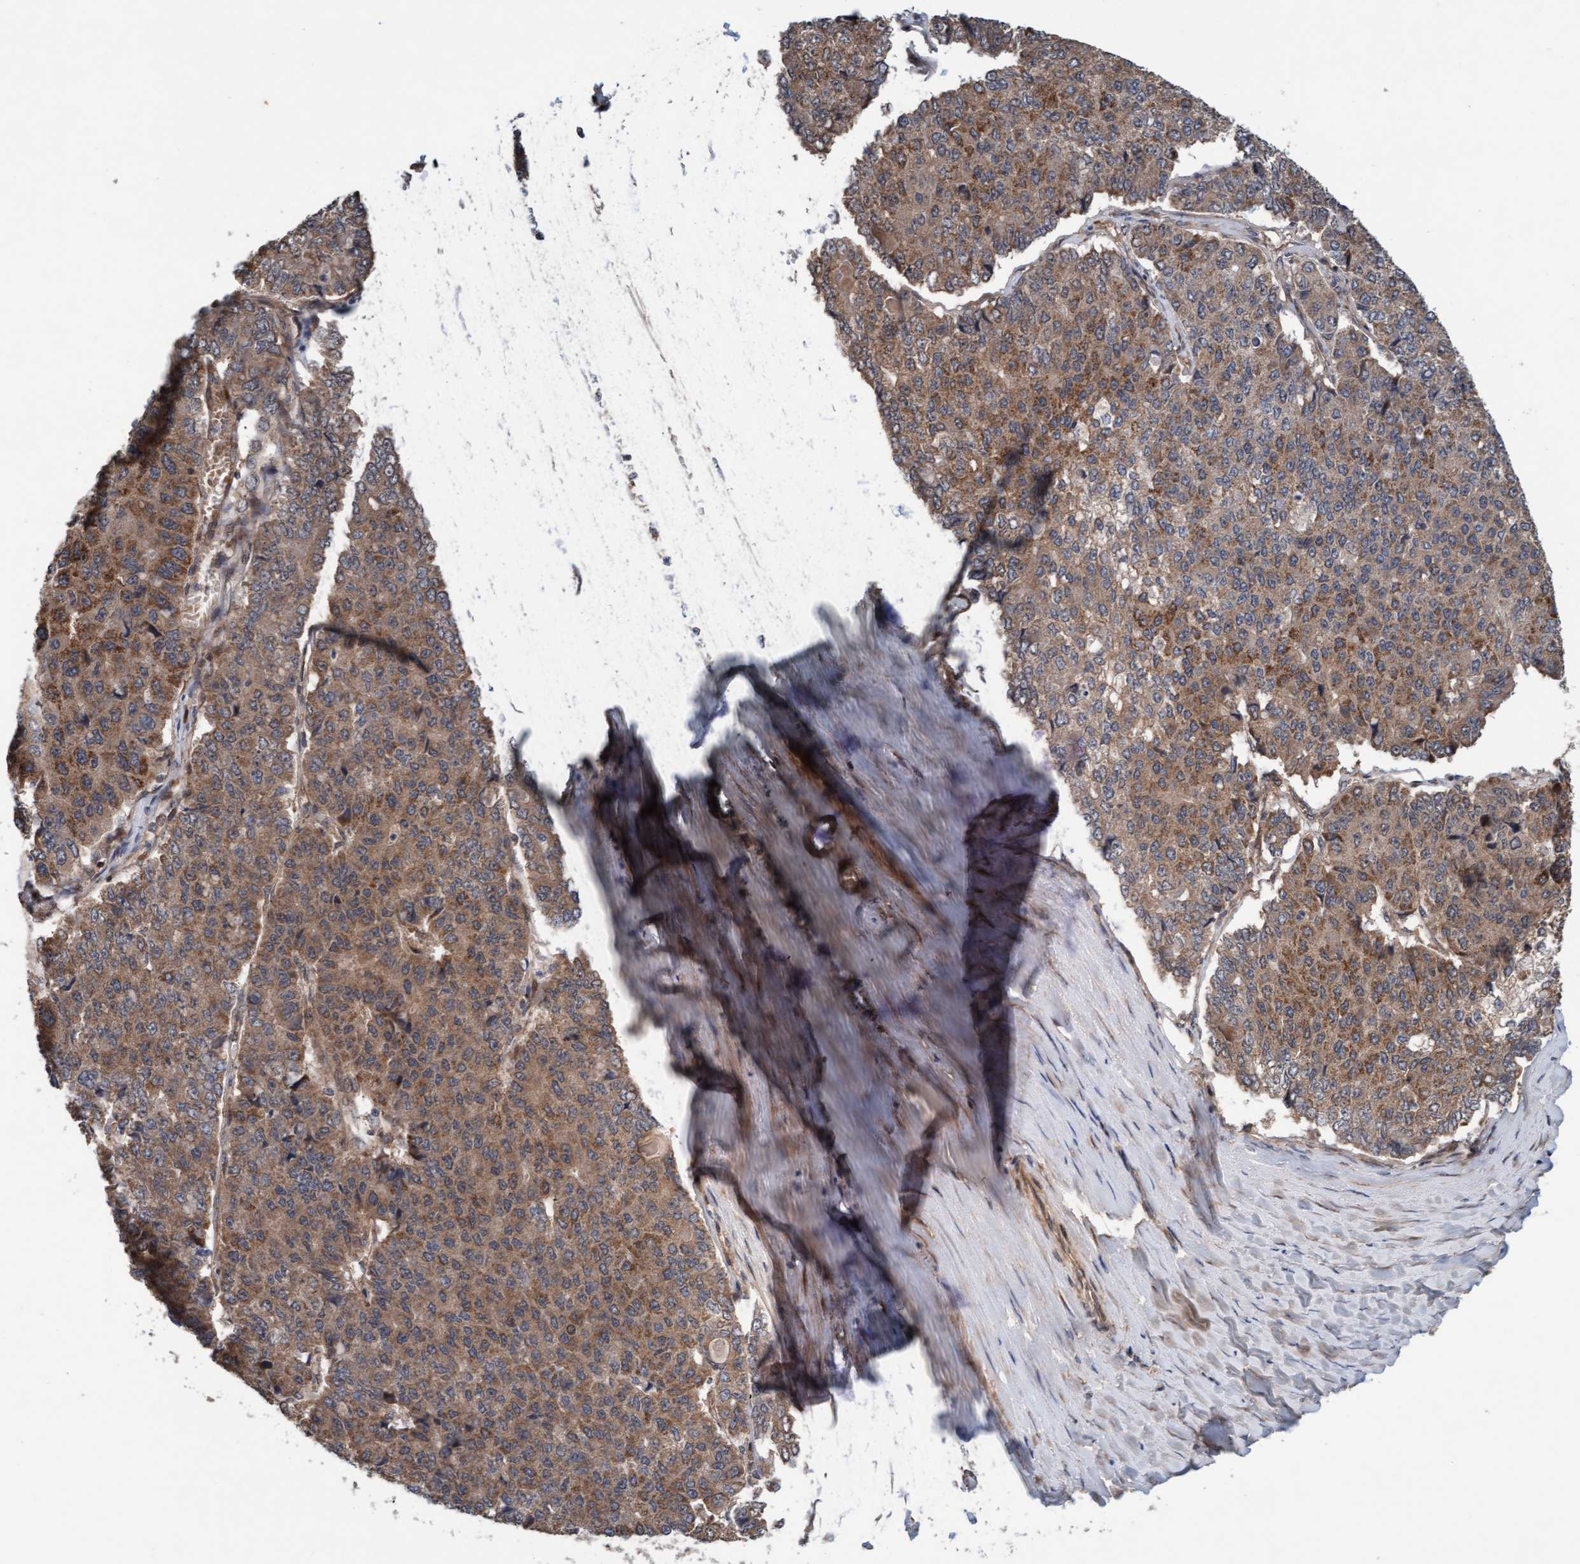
{"staining": {"intensity": "weak", "quantity": ">75%", "location": "cytoplasmic/membranous"}, "tissue": "pancreatic cancer", "cell_type": "Tumor cells", "image_type": "cancer", "snomed": [{"axis": "morphology", "description": "Adenocarcinoma, NOS"}, {"axis": "topography", "description": "Pancreas"}], "caption": "Pancreatic cancer (adenocarcinoma) stained with a brown dye demonstrates weak cytoplasmic/membranous positive expression in approximately >75% of tumor cells.", "gene": "MLXIP", "patient": {"sex": "male", "age": 50}}